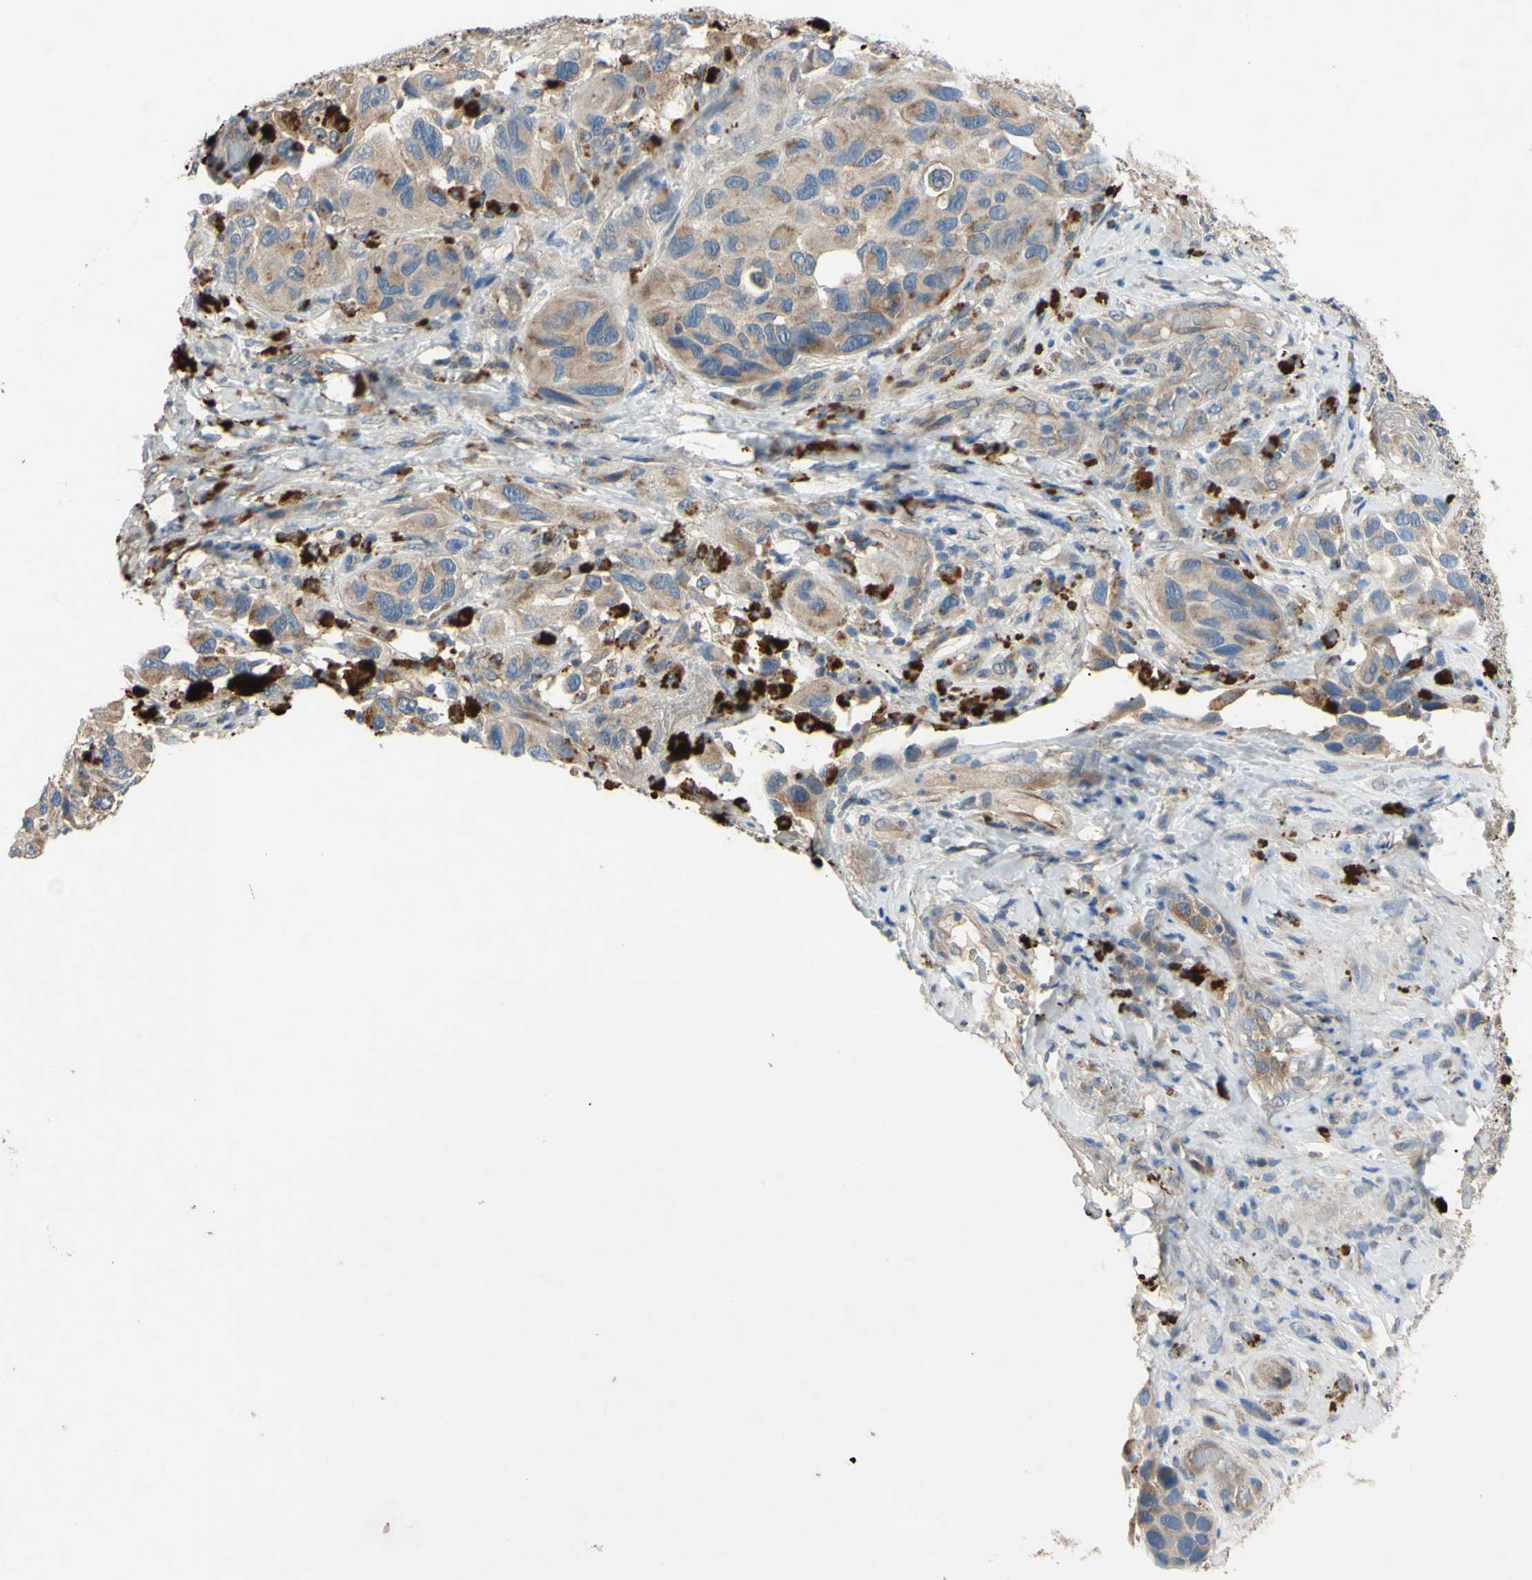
{"staining": {"intensity": "moderate", "quantity": ">75%", "location": "cytoplasmic/membranous"}, "tissue": "melanoma", "cell_type": "Tumor cells", "image_type": "cancer", "snomed": [{"axis": "morphology", "description": "Malignant melanoma, NOS"}, {"axis": "topography", "description": "Skin"}], "caption": "A brown stain highlights moderate cytoplasmic/membranous expression of a protein in human melanoma tumor cells.", "gene": "HILPDA", "patient": {"sex": "female", "age": 73}}